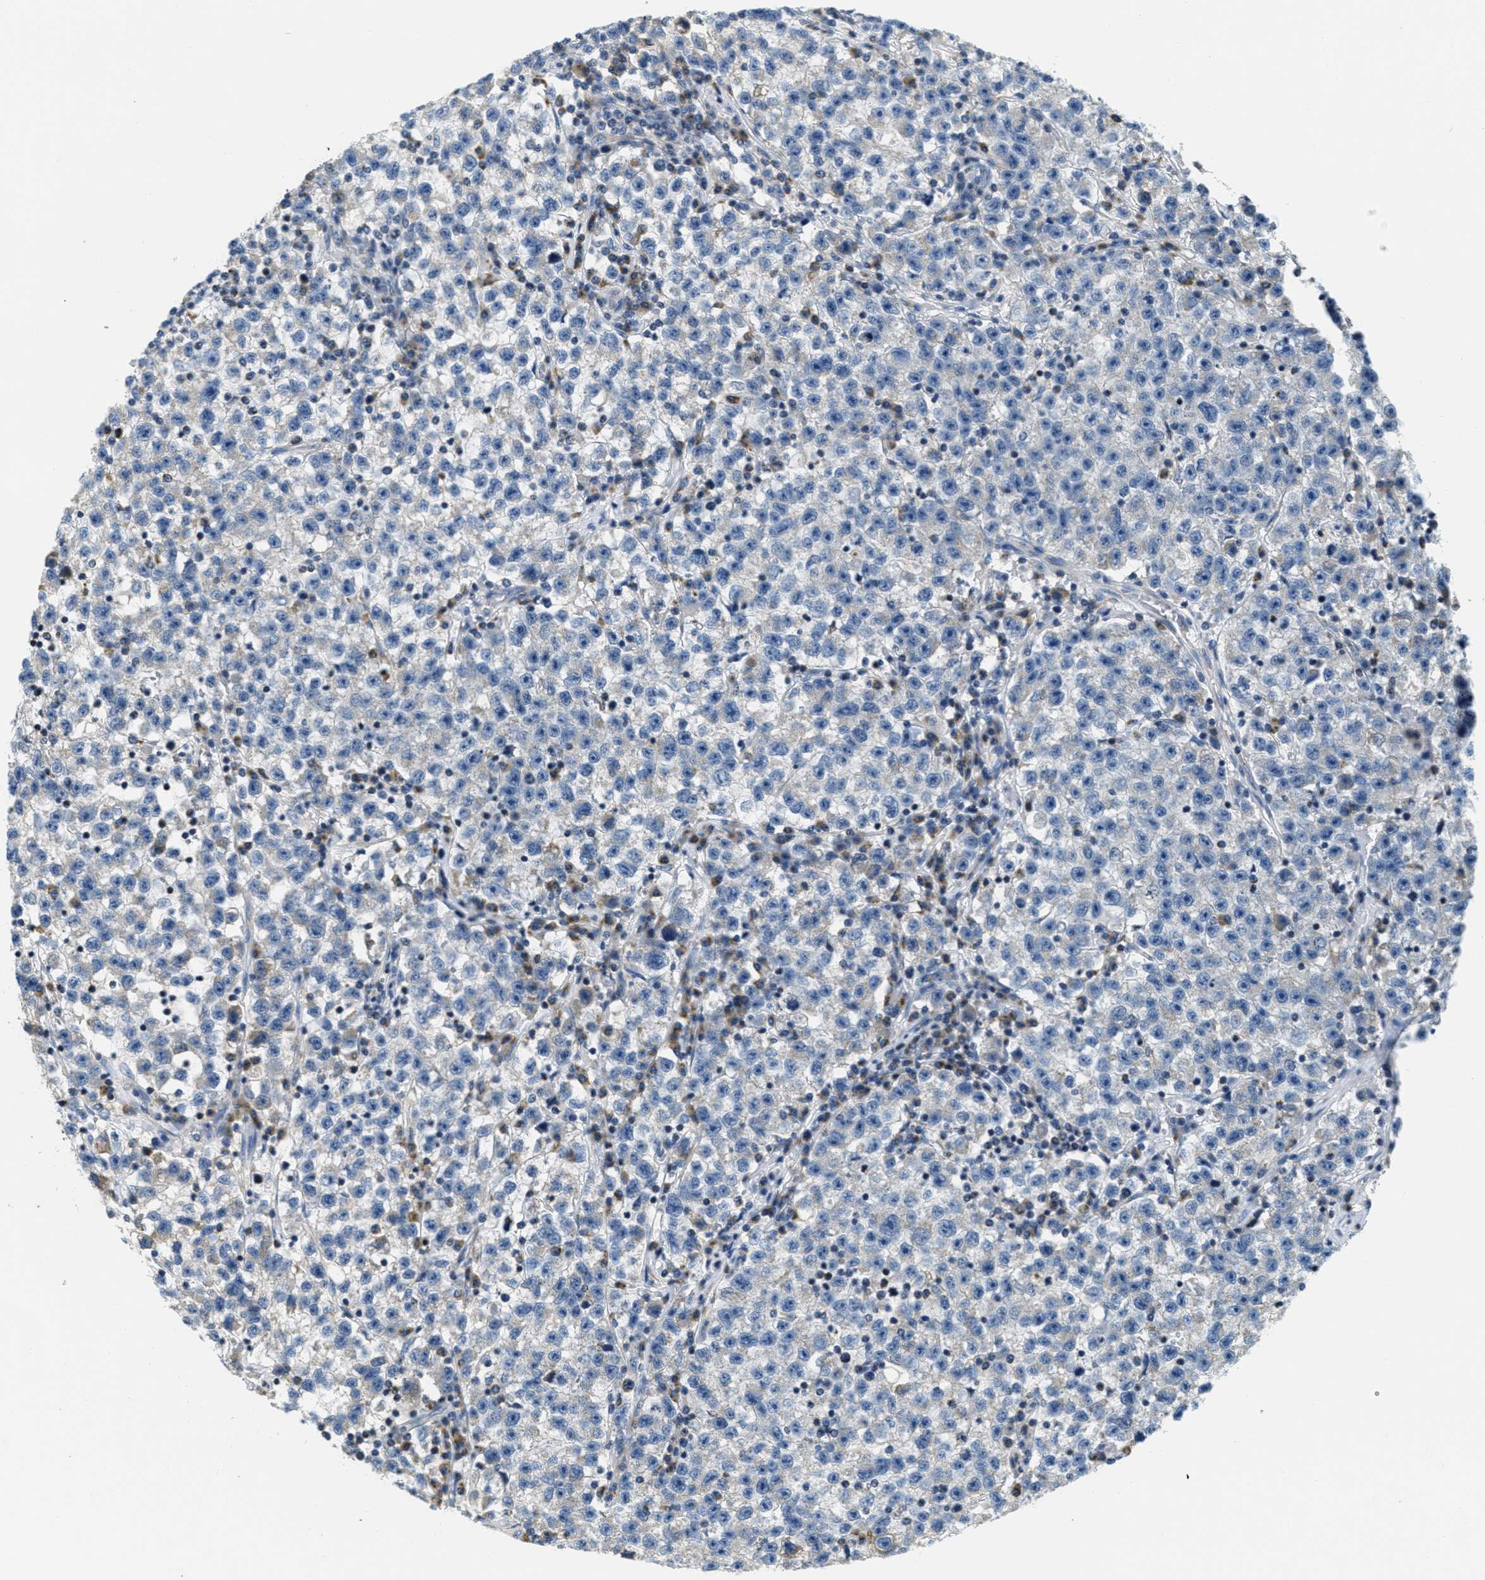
{"staining": {"intensity": "negative", "quantity": "none", "location": "none"}, "tissue": "testis cancer", "cell_type": "Tumor cells", "image_type": "cancer", "snomed": [{"axis": "morphology", "description": "Seminoma, NOS"}, {"axis": "topography", "description": "Testis"}], "caption": "Immunohistochemistry (IHC) photomicrograph of human testis cancer stained for a protein (brown), which displays no positivity in tumor cells.", "gene": "CA4", "patient": {"sex": "male", "age": 22}}